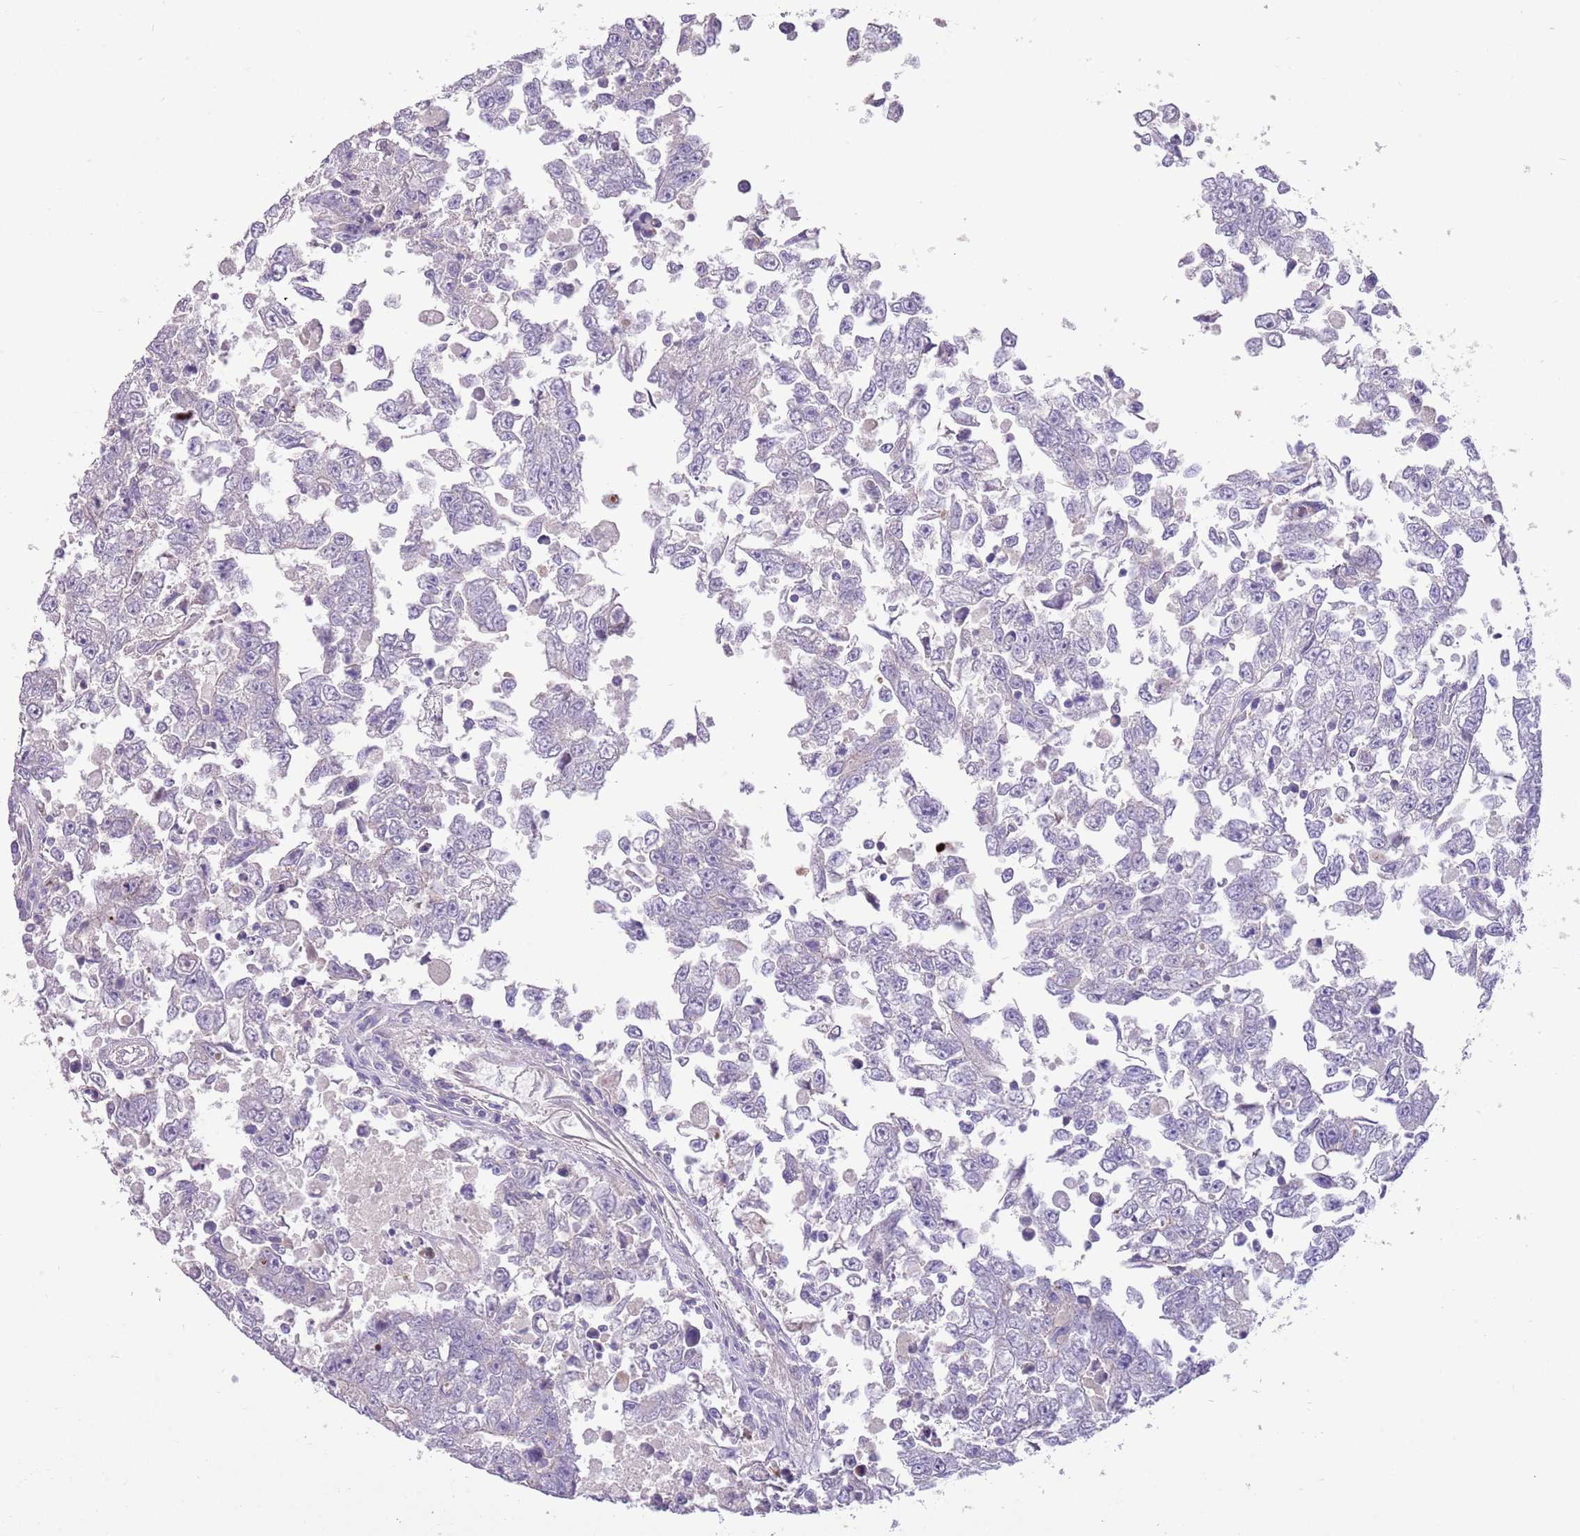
{"staining": {"intensity": "negative", "quantity": "none", "location": "none"}, "tissue": "testis cancer", "cell_type": "Tumor cells", "image_type": "cancer", "snomed": [{"axis": "morphology", "description": "Carcinoma, Embryonal, NOS"}, {"axis": "topography", "description": "Testis"}], "caption": "Testis cancer (embryonal carcinoma) was stained to show a protein in brown. There is no significant positivity in tumor cells.", "gene": "SFTPA1", "patient": {"sex": "male", "age": 25}}